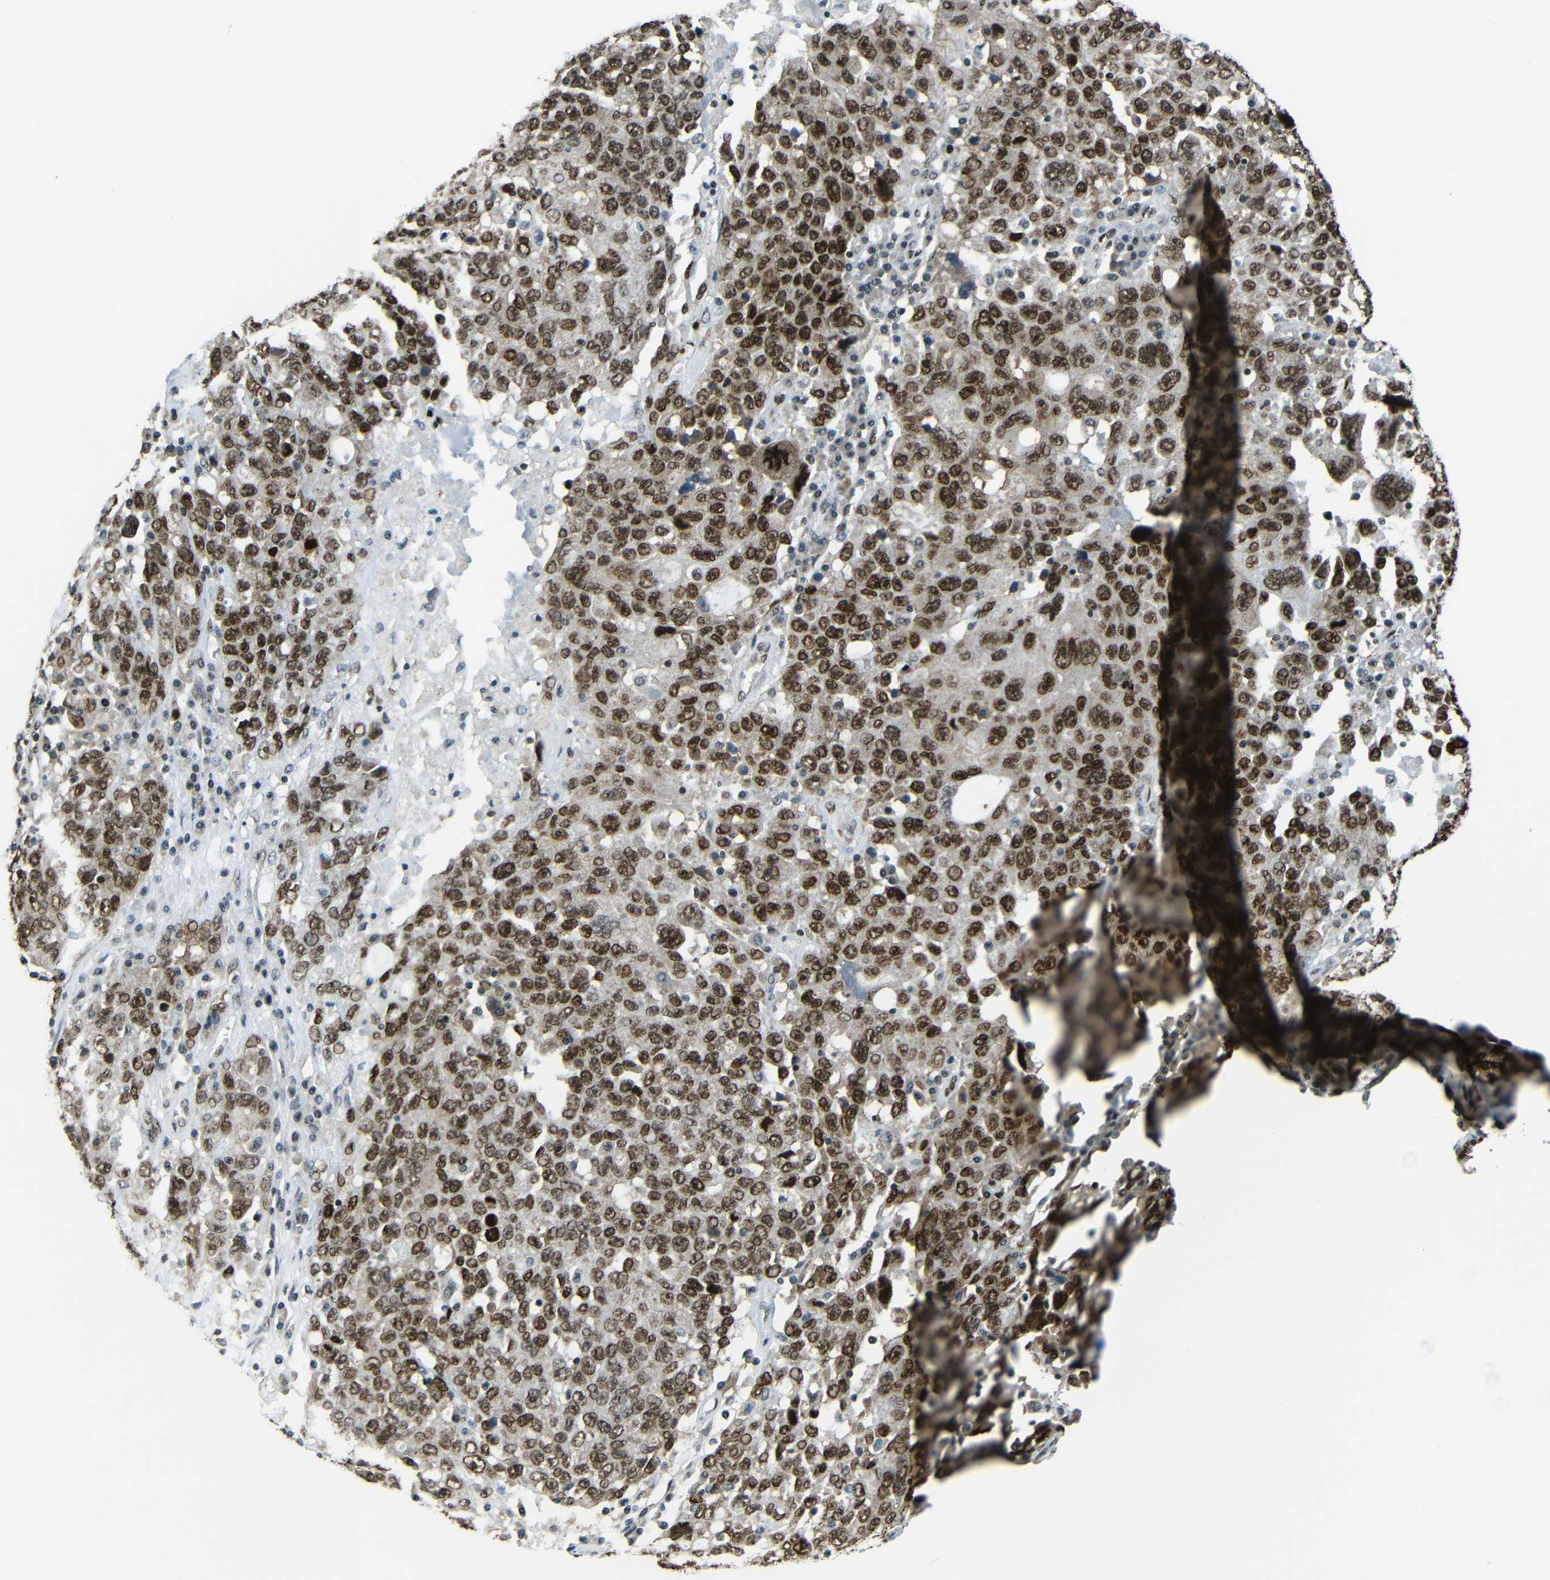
{"staining": {"intensity": "strong", "quantity": ">75%", "location": "nuclear"}, "tissue": "ovarian cancer", "cell_type": "Tumor cells", "image_type": "cancer", "snomed": [{"axis": "morphology", "description": "Carcinoma, endometroid"}, {"axis": "topography", "description": "Ovary"}], "caption": "Immunohistochemistry of ovarian cancer (endometroid carcinoma) reveals high levels of strong nuclear staining in about >75% of tumor cells. The staining is performed using DAB brown chromogen to label protein expression. The nuclei are counter-stained blue using hematoxylin.", "gene": "PSIP1", "patient": {"sex": "female", "age": 62}}